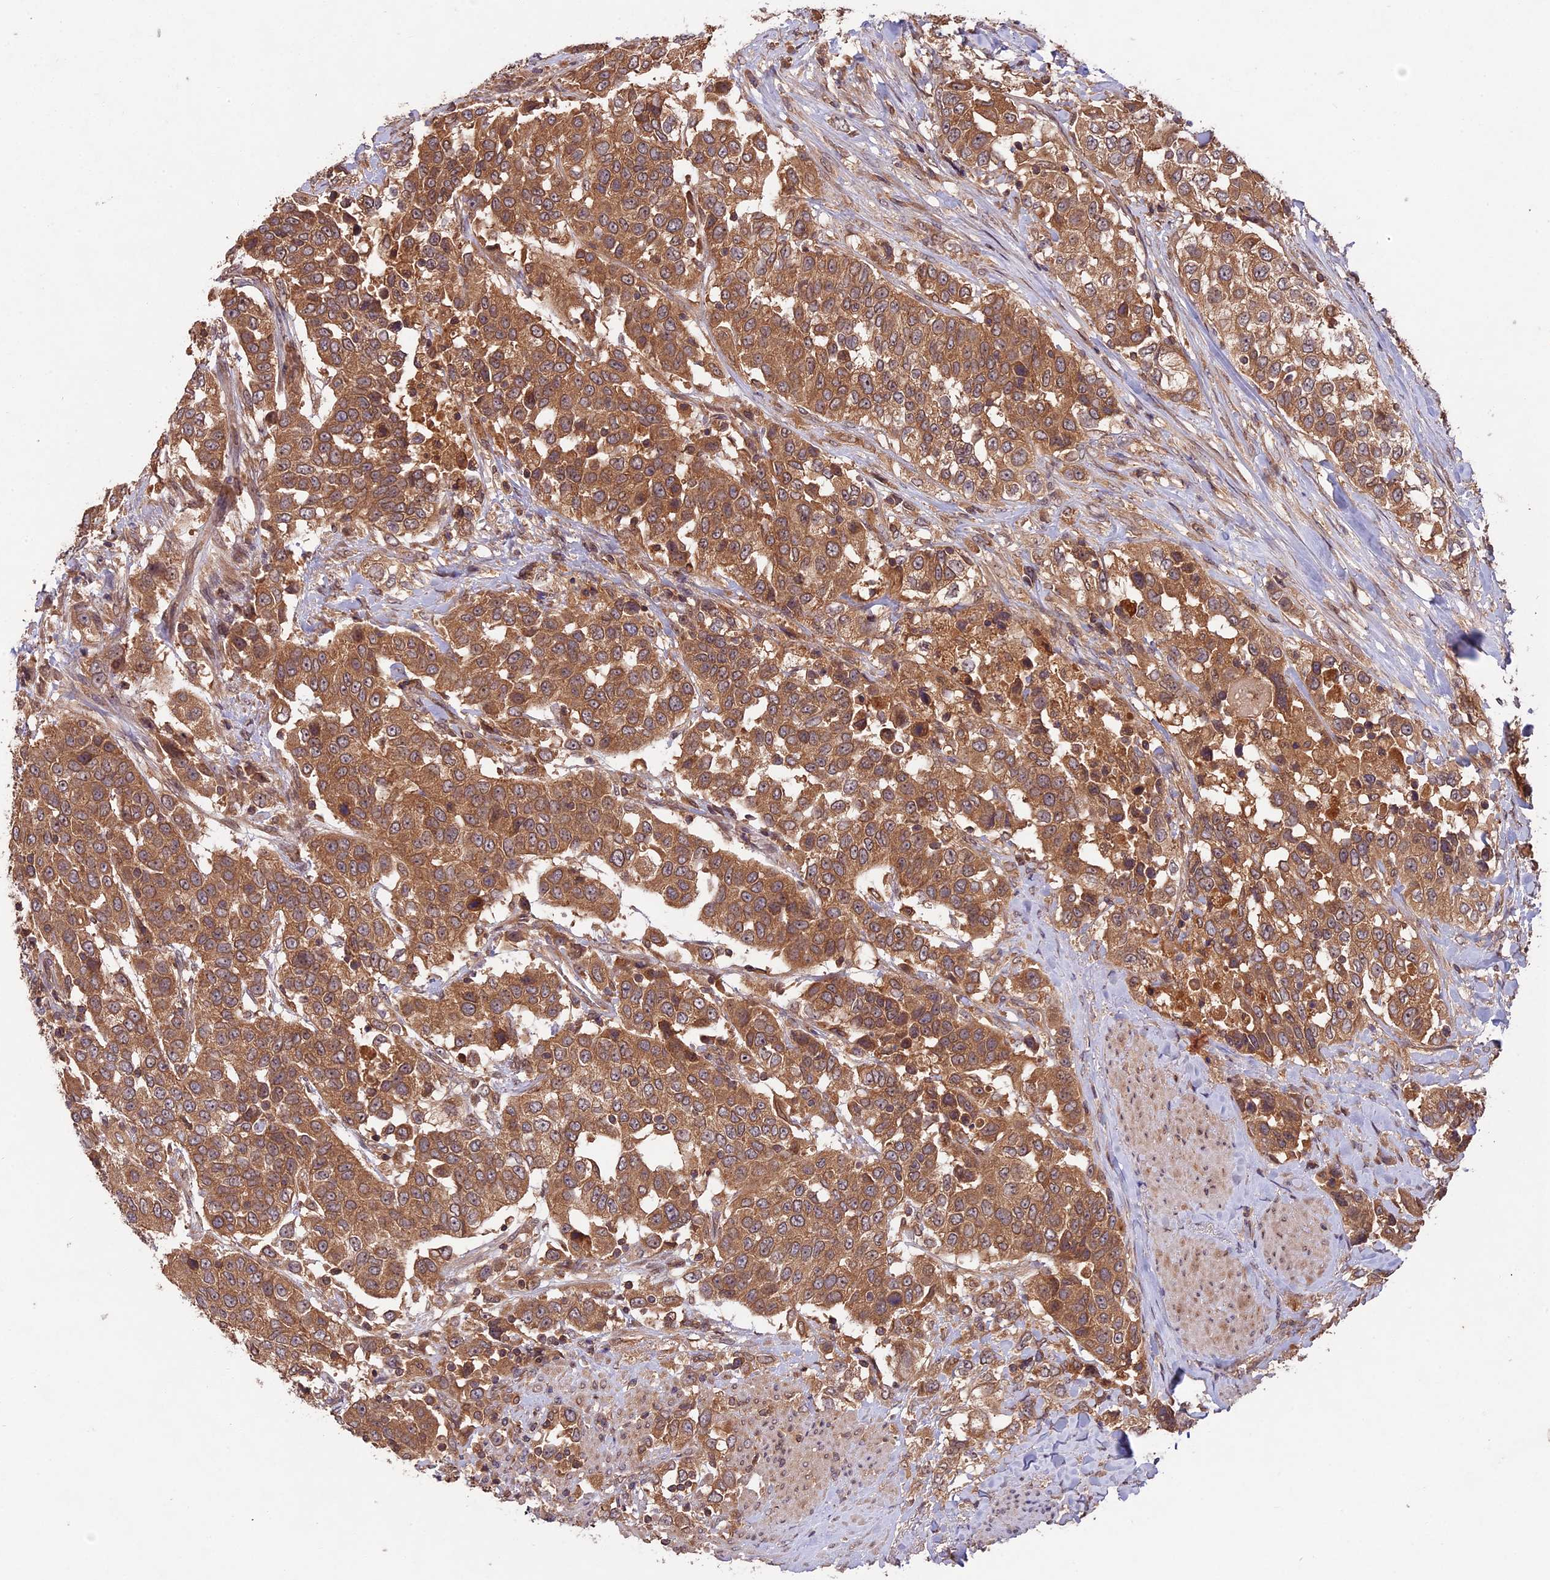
{"staining": {"intensity": "moderate", "quantity": ">75%", "location": "cytoplasmic/membranous"}, "tissue": "urothelial cancer", "cell_type": "Tumor cells", "image_type": "cancer", "snomed": [{"axis": "morphology", "description": "Urothelial carcinoma, High grade"}, {"axis": "topography", "description": "Urinary bladder"}], "caption": "Tumor cells reveal medium levels of moderate cytoplasmic/membranous staining in approximately >75% of cells in human urothelial cancer.", "gene": "CHAC1", "patient": {"sex": "female", "age": 80}}